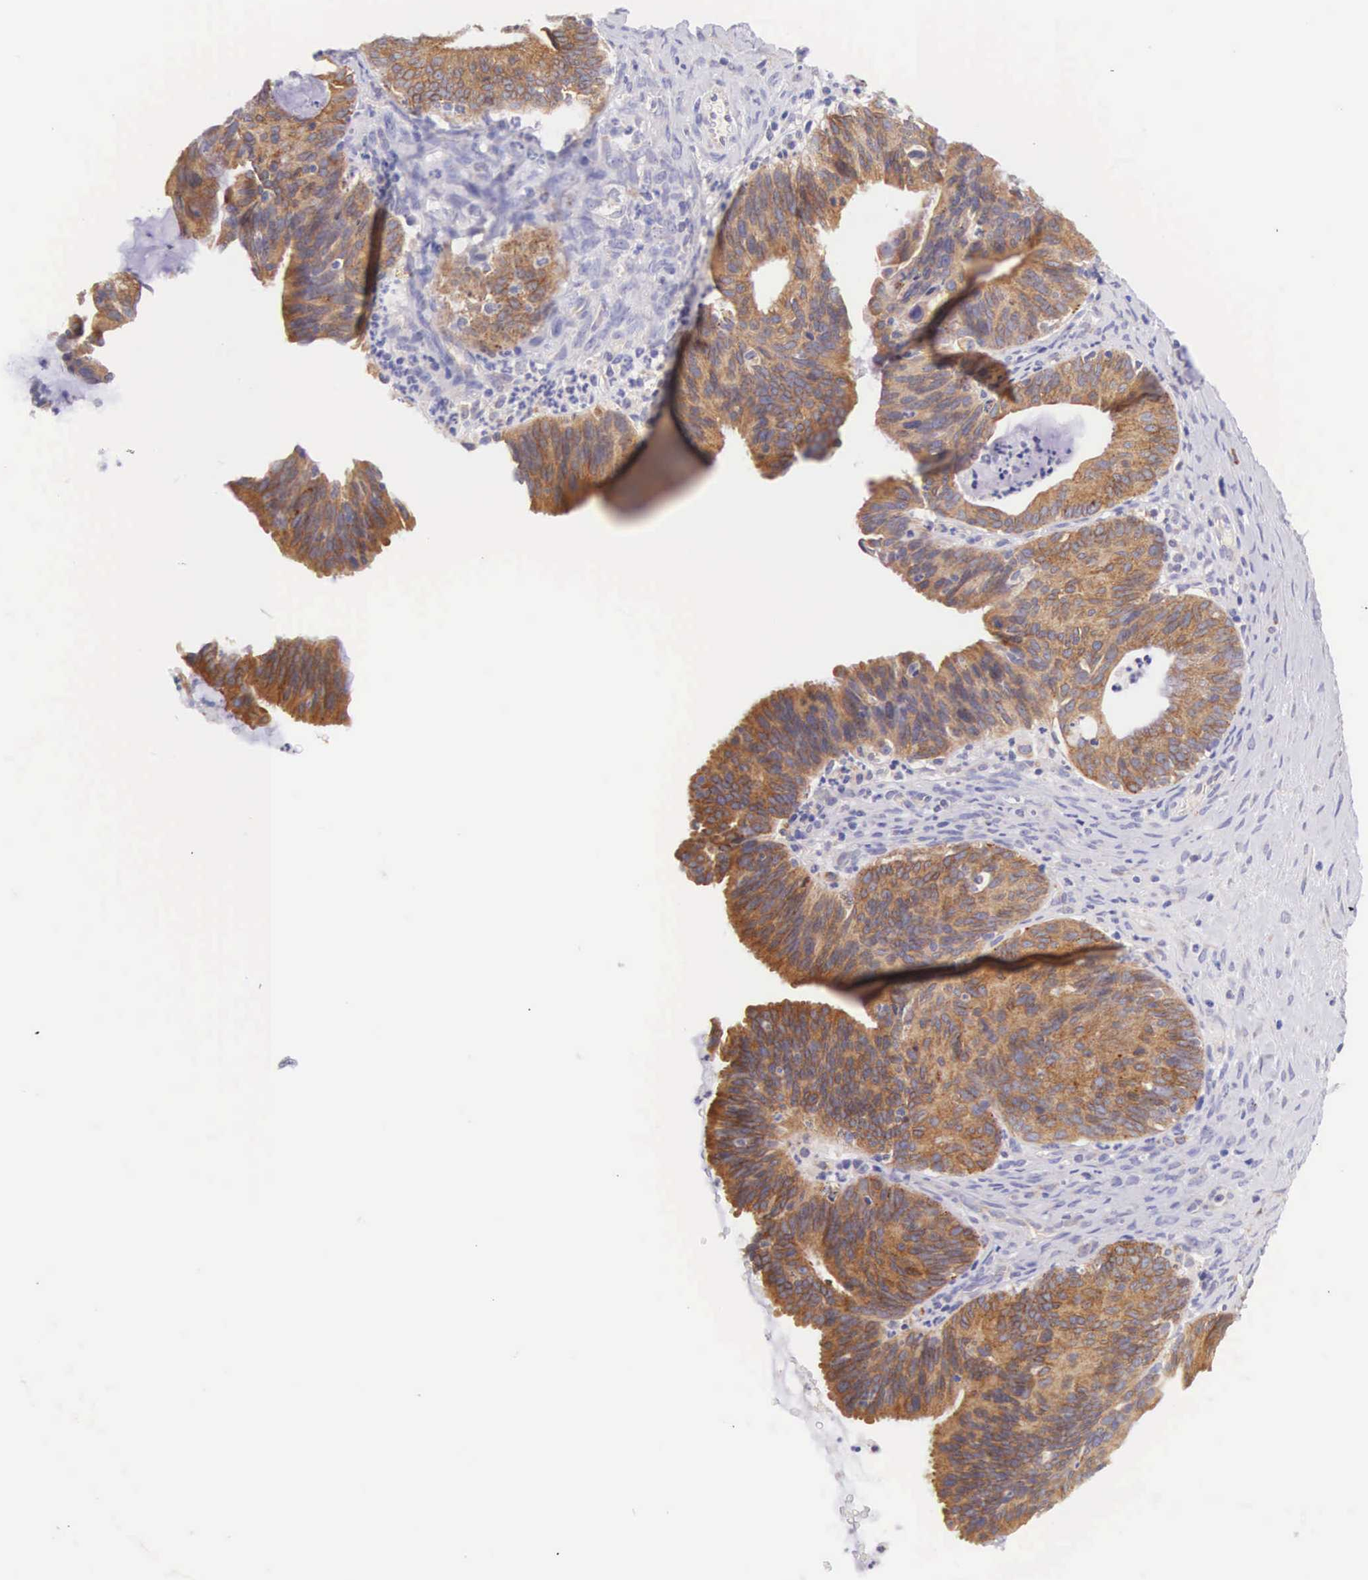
{"staining": {"intensity": "strong", "quantity": ">75%", "location": "cytoplasmic/membranous"}, "tissue": "ovarian cancer", "cell_type": "Tumor cells", "image_type": "cancer", "snomed": [{"axis": "morphology", "description": "Carcinoma, endometroid"}, {"axis": "topography", "description": "Ovary"}], "caption": "Strong cytoplasmic/membranous expression is present in about >75% of tumor cells in ovarian endometroid carcinoma. The staining is performed using DAB (3,3'-diaminobenzidine) brown chromogen to label protein expression. The nuclei are counter-stained blue using hematoxylin.", "gene": "NSDHL", "patient": {"sex": "female", "age": 52}}